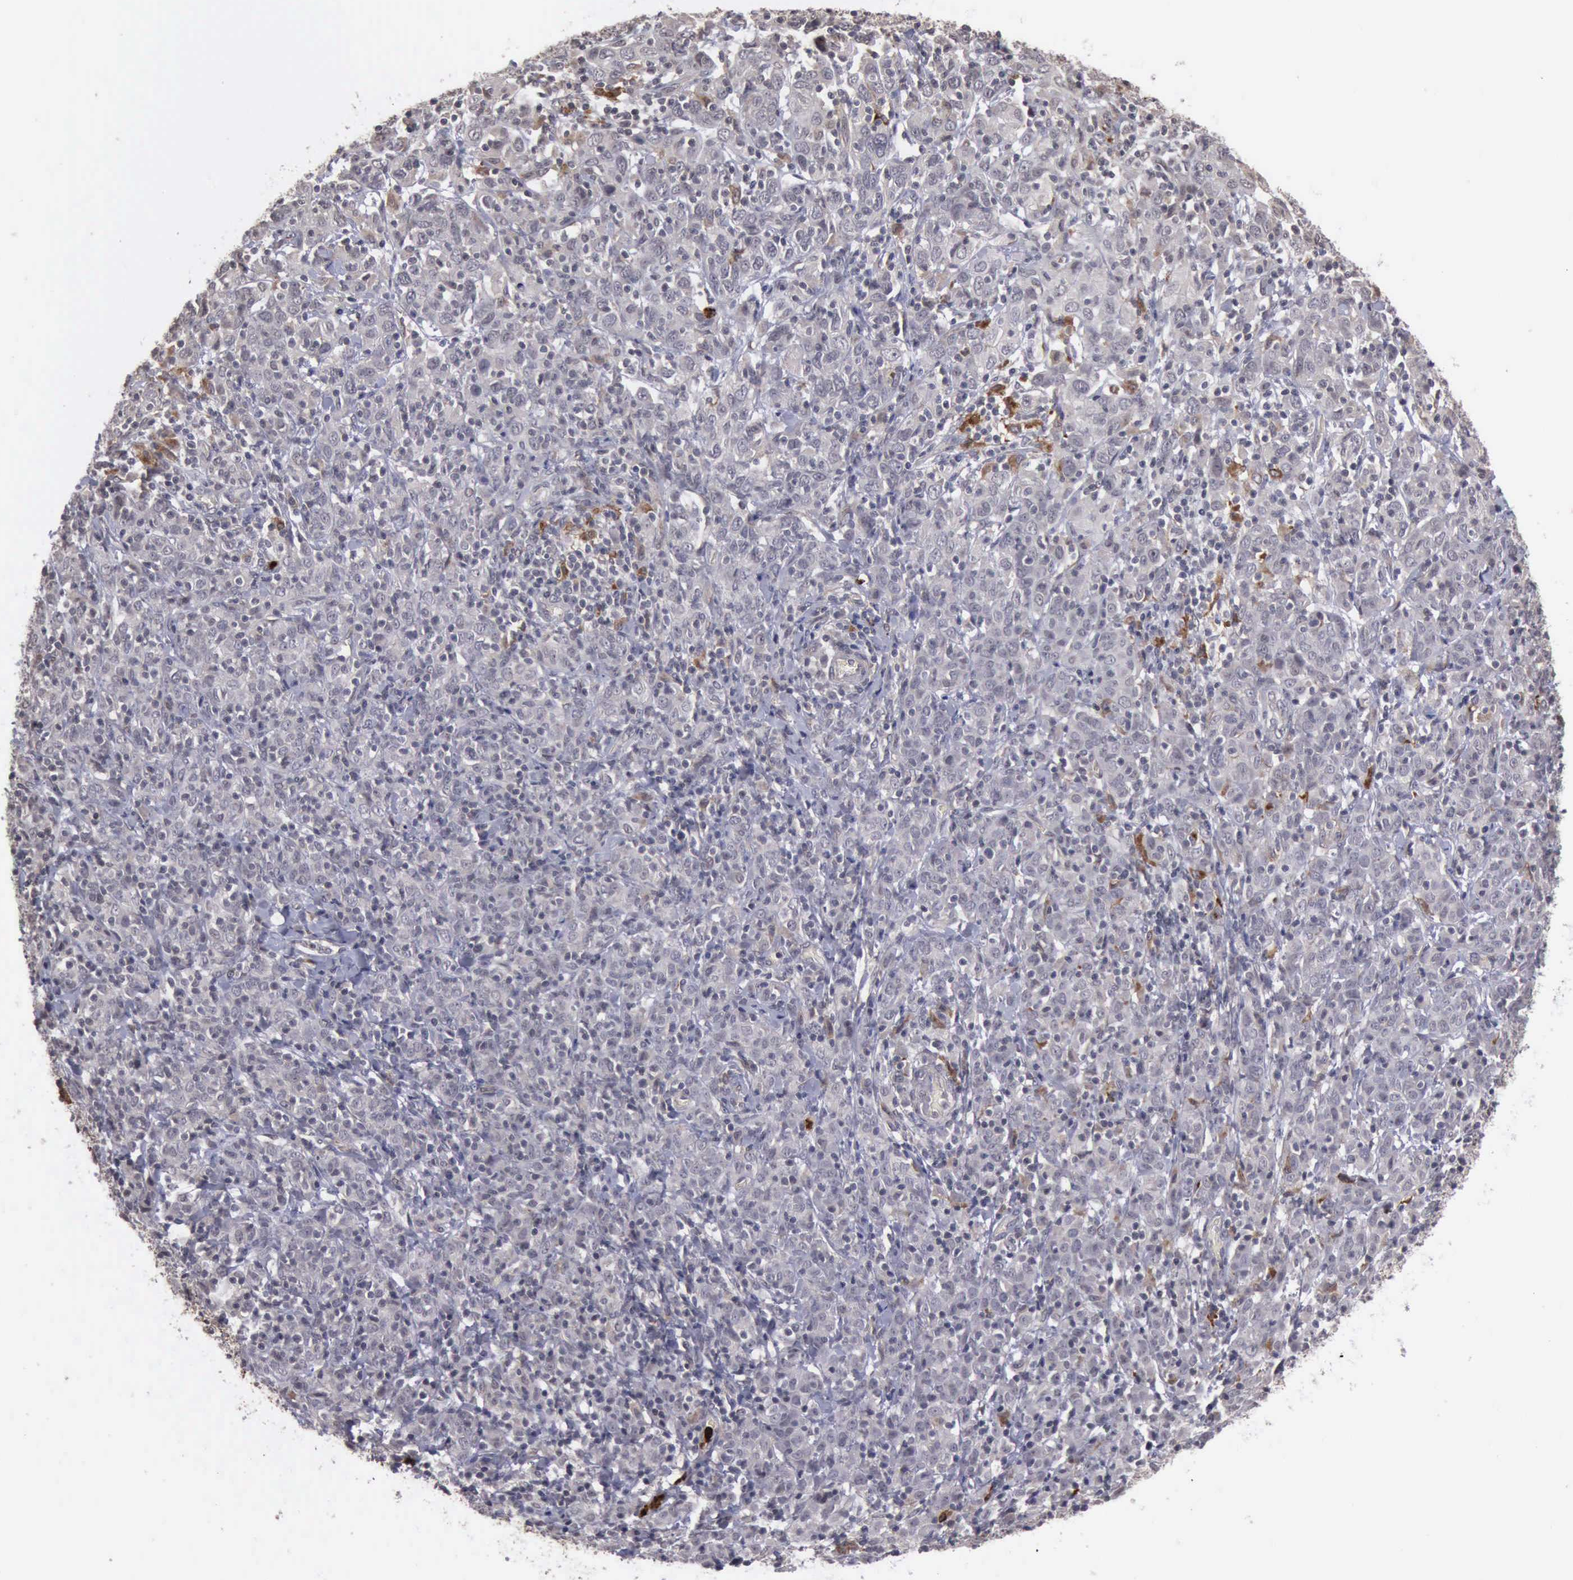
{"staining": {"intensity": "negative", "quantity": "none", "location": "none"}, "tissue": "cervical cancer", "cell_type": "Tumor cells", "image_type": "cancer", "snomed": [{"axis": "morphology", "description": "Normal tissue, NOS"}, {"axis": "morphology", "description": "Squamous cell carcinoma, NOS"}, {"axis": "topography", "description": "Cervix"}], "caption": "This histopathology image is of cervical cancer stained with IHC to label a protein in brown with the nuclei are counter-stained blue. There is no staining in tumor cells. (DAB immunohistochemistry with hematoxylin counter stain).", "gene": "MMP9", "patient": {"sex": "female", "age": 67}}